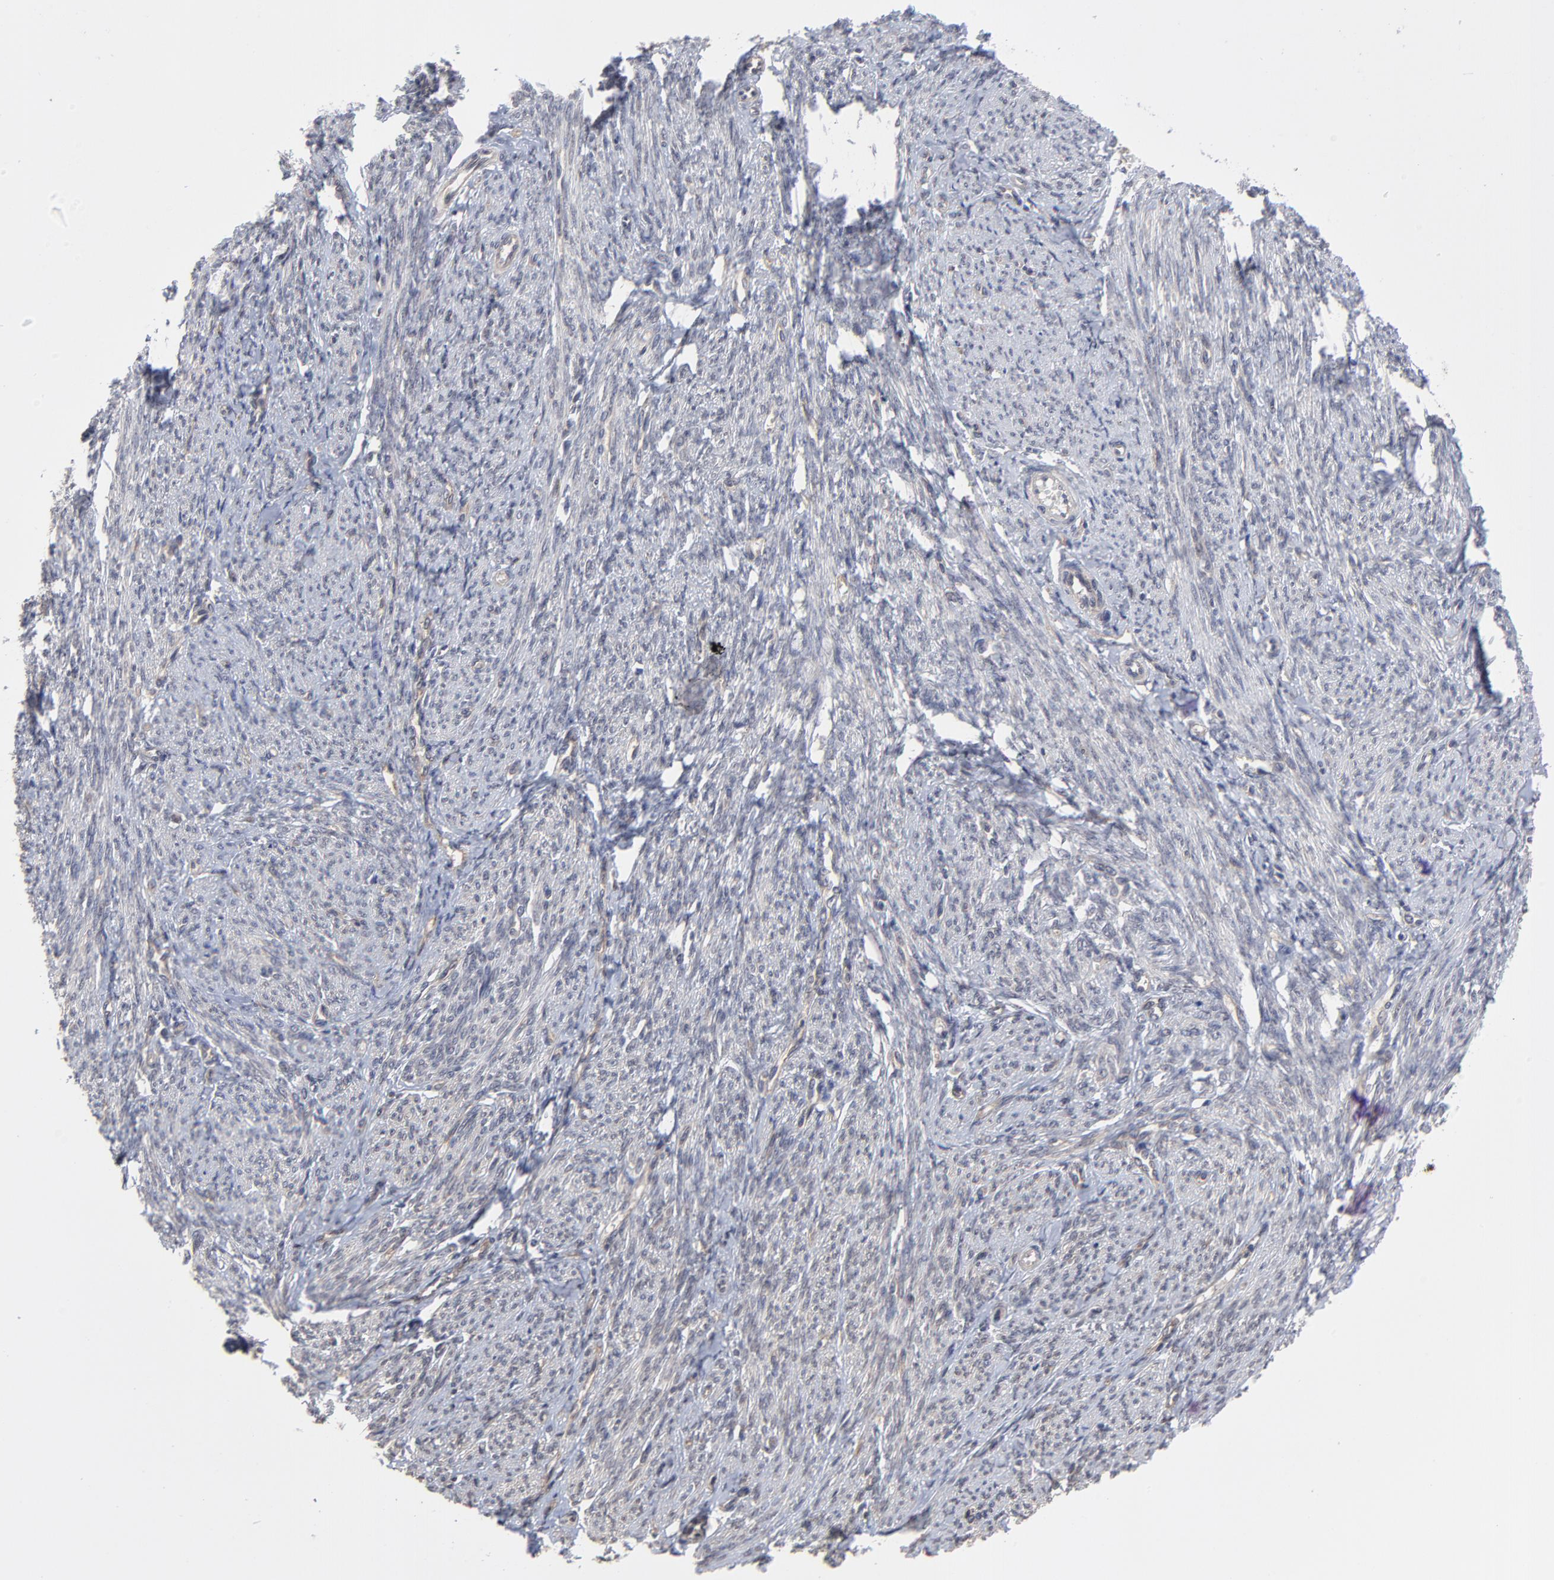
{"staining": {"intensity": "negative", "quantity": "none", "location": "none"}, "tissue": "smooth muscle", "cell_type": "Smooth muscle cells", "image_type": "normal", "snomed": [{"axis": "morphology", "description": "Normal tissue, NOS"}, {"axis": "topography", "description": "Smooth muscle"}, {"axis": "topography", "description": "Cervix"}], "caption": "This image is of normal smooth muscle stained with IHC to label a protein in brown with the nuclei are counter-stained blue. There is no expression in smooth muscle cells. (DAB IHC with hematoxylin counter stain).", "gene": "ZNF157", "patient": {"sex": "female", "age": 70}}